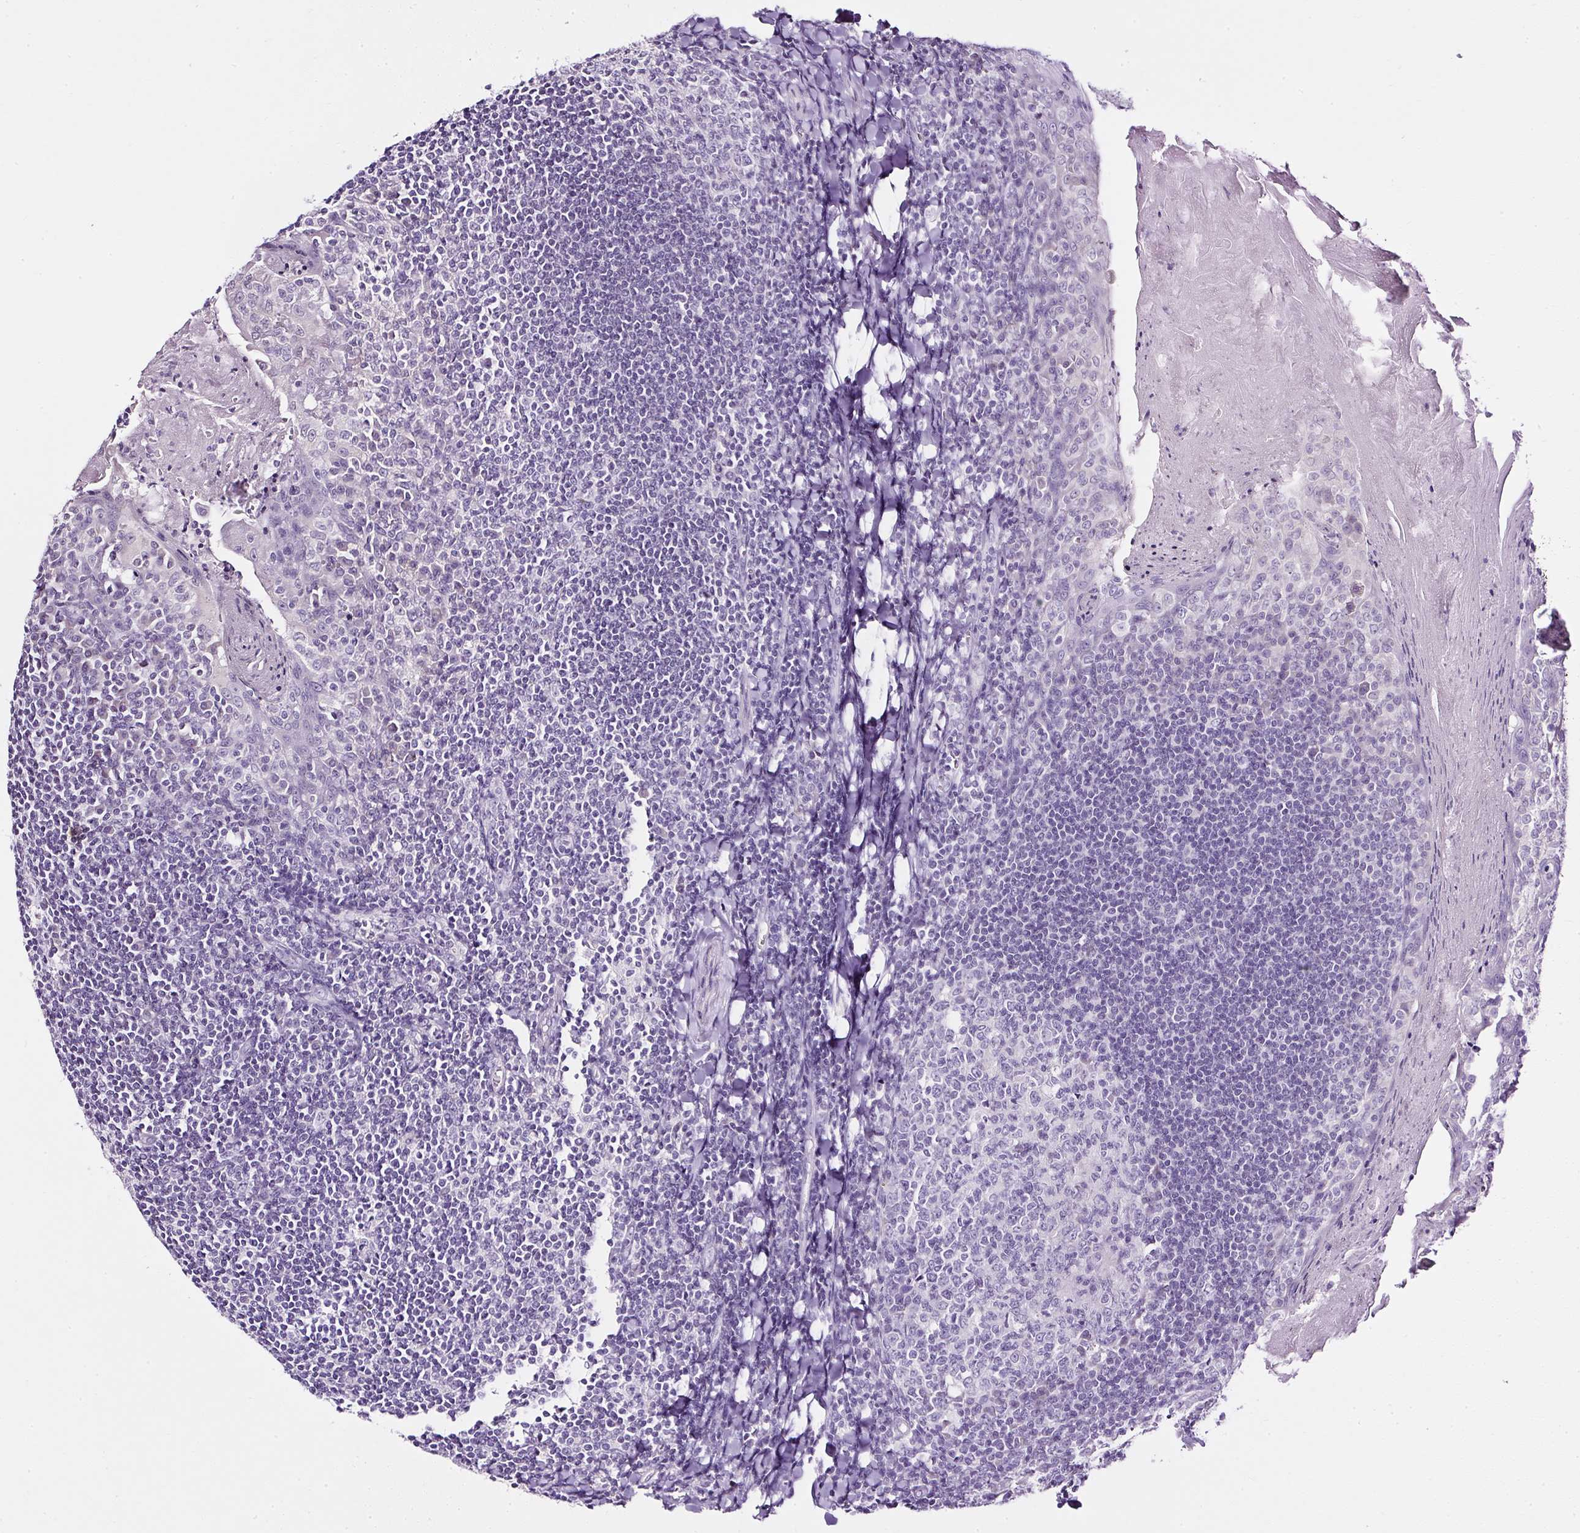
{"staining": {"intensity": "negative", "quantity": "none", "location": "none"}, "tissue": "tonsil", "cell_type": "Germinal center cells", "image_type": "normal", "snomed": [{"axis": "morphology", "description": "Normal tissue, NOS"}, {"axis": "topography", "description": "Tonsil"}], "caption": "This is an immunohistochemistry image of normal tonsil. There is no expression in germinal center cells.", "gene": "ATP2A1", "patient": {"sex": "male", "age": 27}}